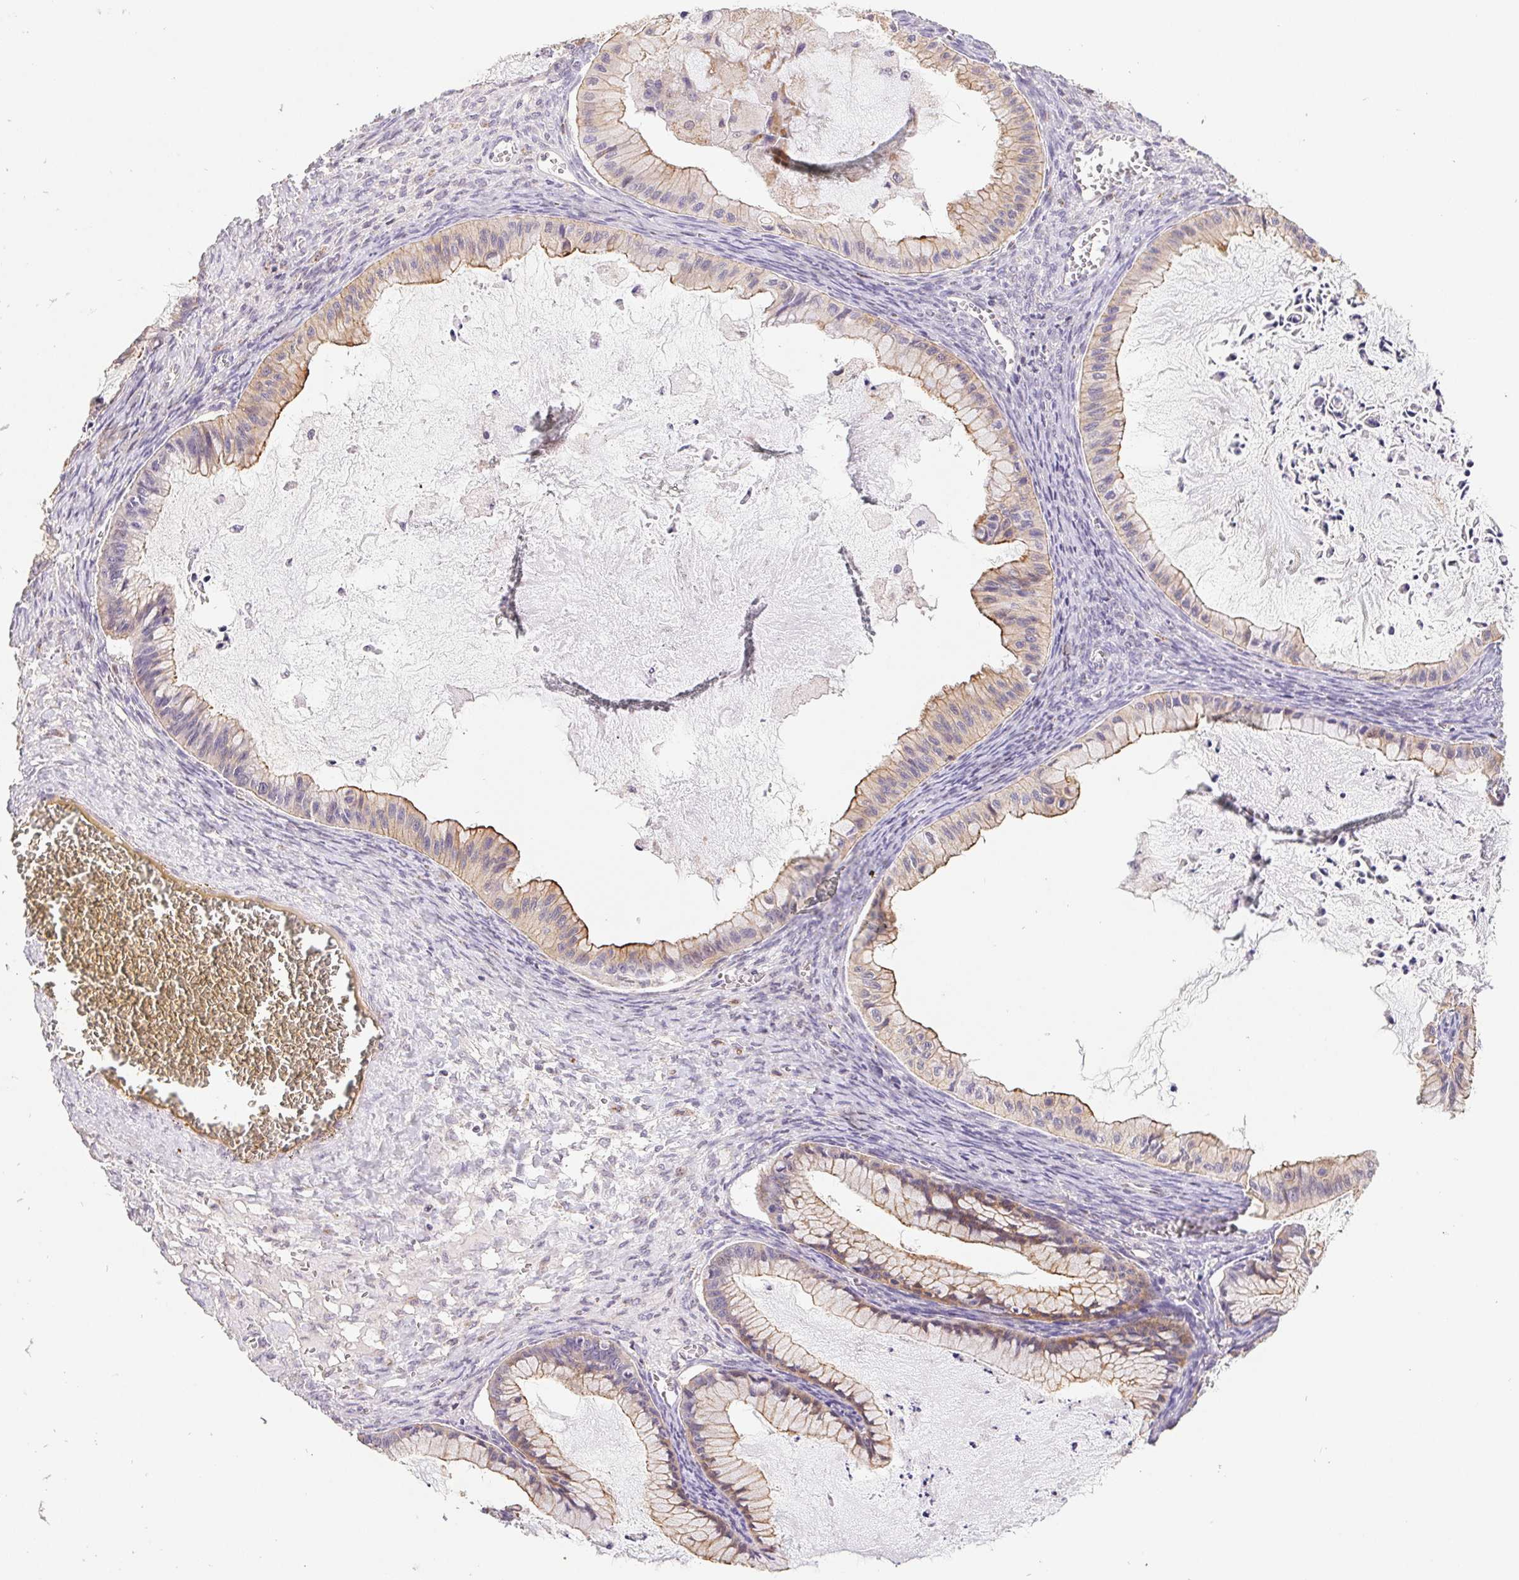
{"staining": {"intensity": "moderate", "quantity": "25%-75%", "location": "cytoplasmic/membranous"}, "tissue": "ovarian cancer", "cell_type": "Tumor cells", "image_type": "cancer", "snomed": [{"axis": "morphology", "description": "Cystadenocarcinoma, mucinous, NOS"}, {"axis": "topography", "description": "Ovary"}], "caption": "Immunohistochemical staining of ovarian cancer (mucinous cystadenocarcinoma) shows medium levels of moderate cytoplasmic/membranous expression in approximately 25%-75% of tumor cells.", "gene": "EMC6", "patient": {"sex": "female", "age": 72}}